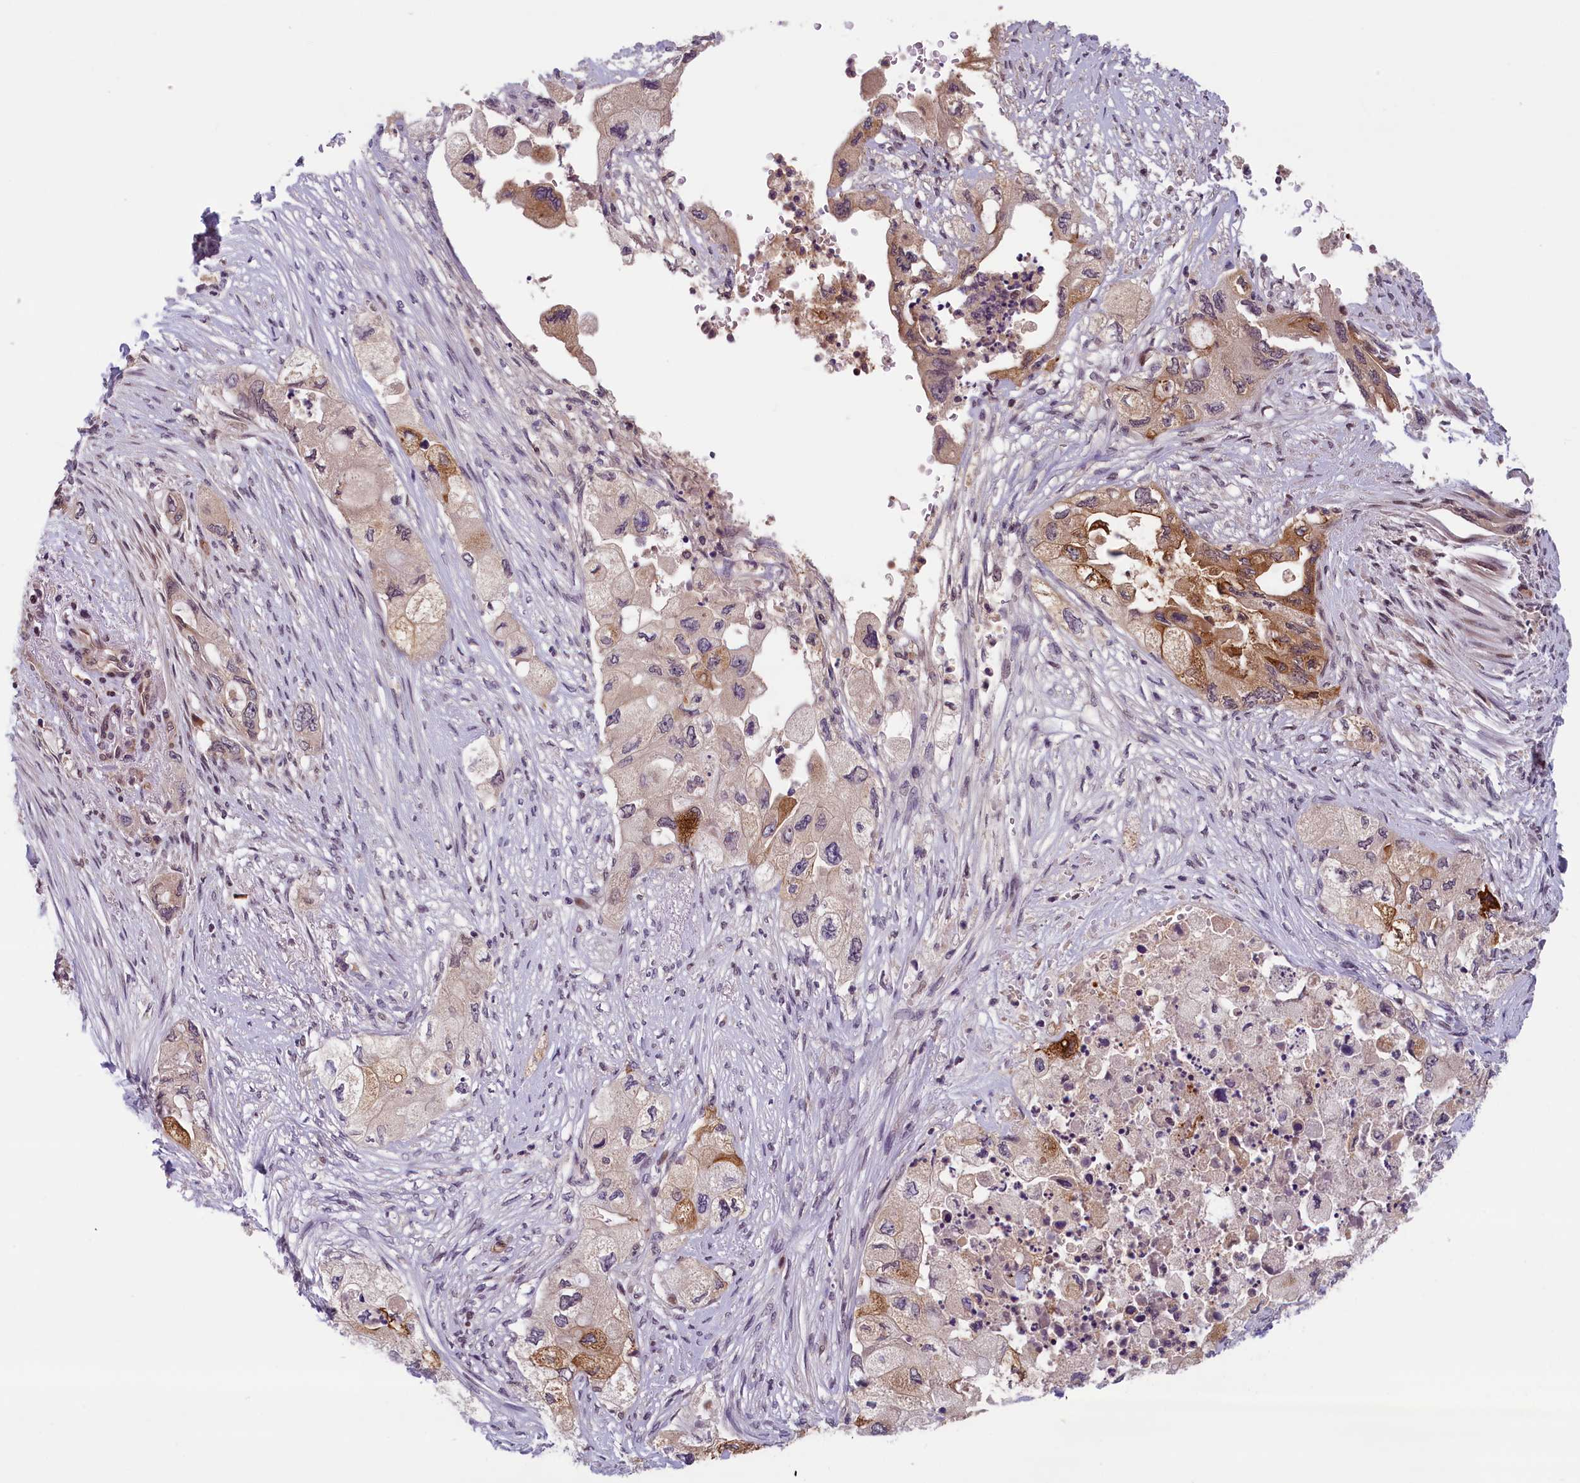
{"staining": {"intensity": "strong", "quantity": "25%-75%", "location": "cytoplasmic/membranous"}, "tissue": "pancreatic cancer", "cell_type": "Tumor cells", "image_type": "cancer", "snomed": [{"axis": "morphology", "description": "Adenocarcinoma, NOS"}, {"axis": "topography", "description": "Pancreas"}], "caption": "A brown stain highlights strong cytoplasmic/membranous positivity of a protein in human pancreatic cancer (adenocarcinoma) tumor cells.", "gene": "KCNK6", "patient": {"sex": "female", "age": 73}}